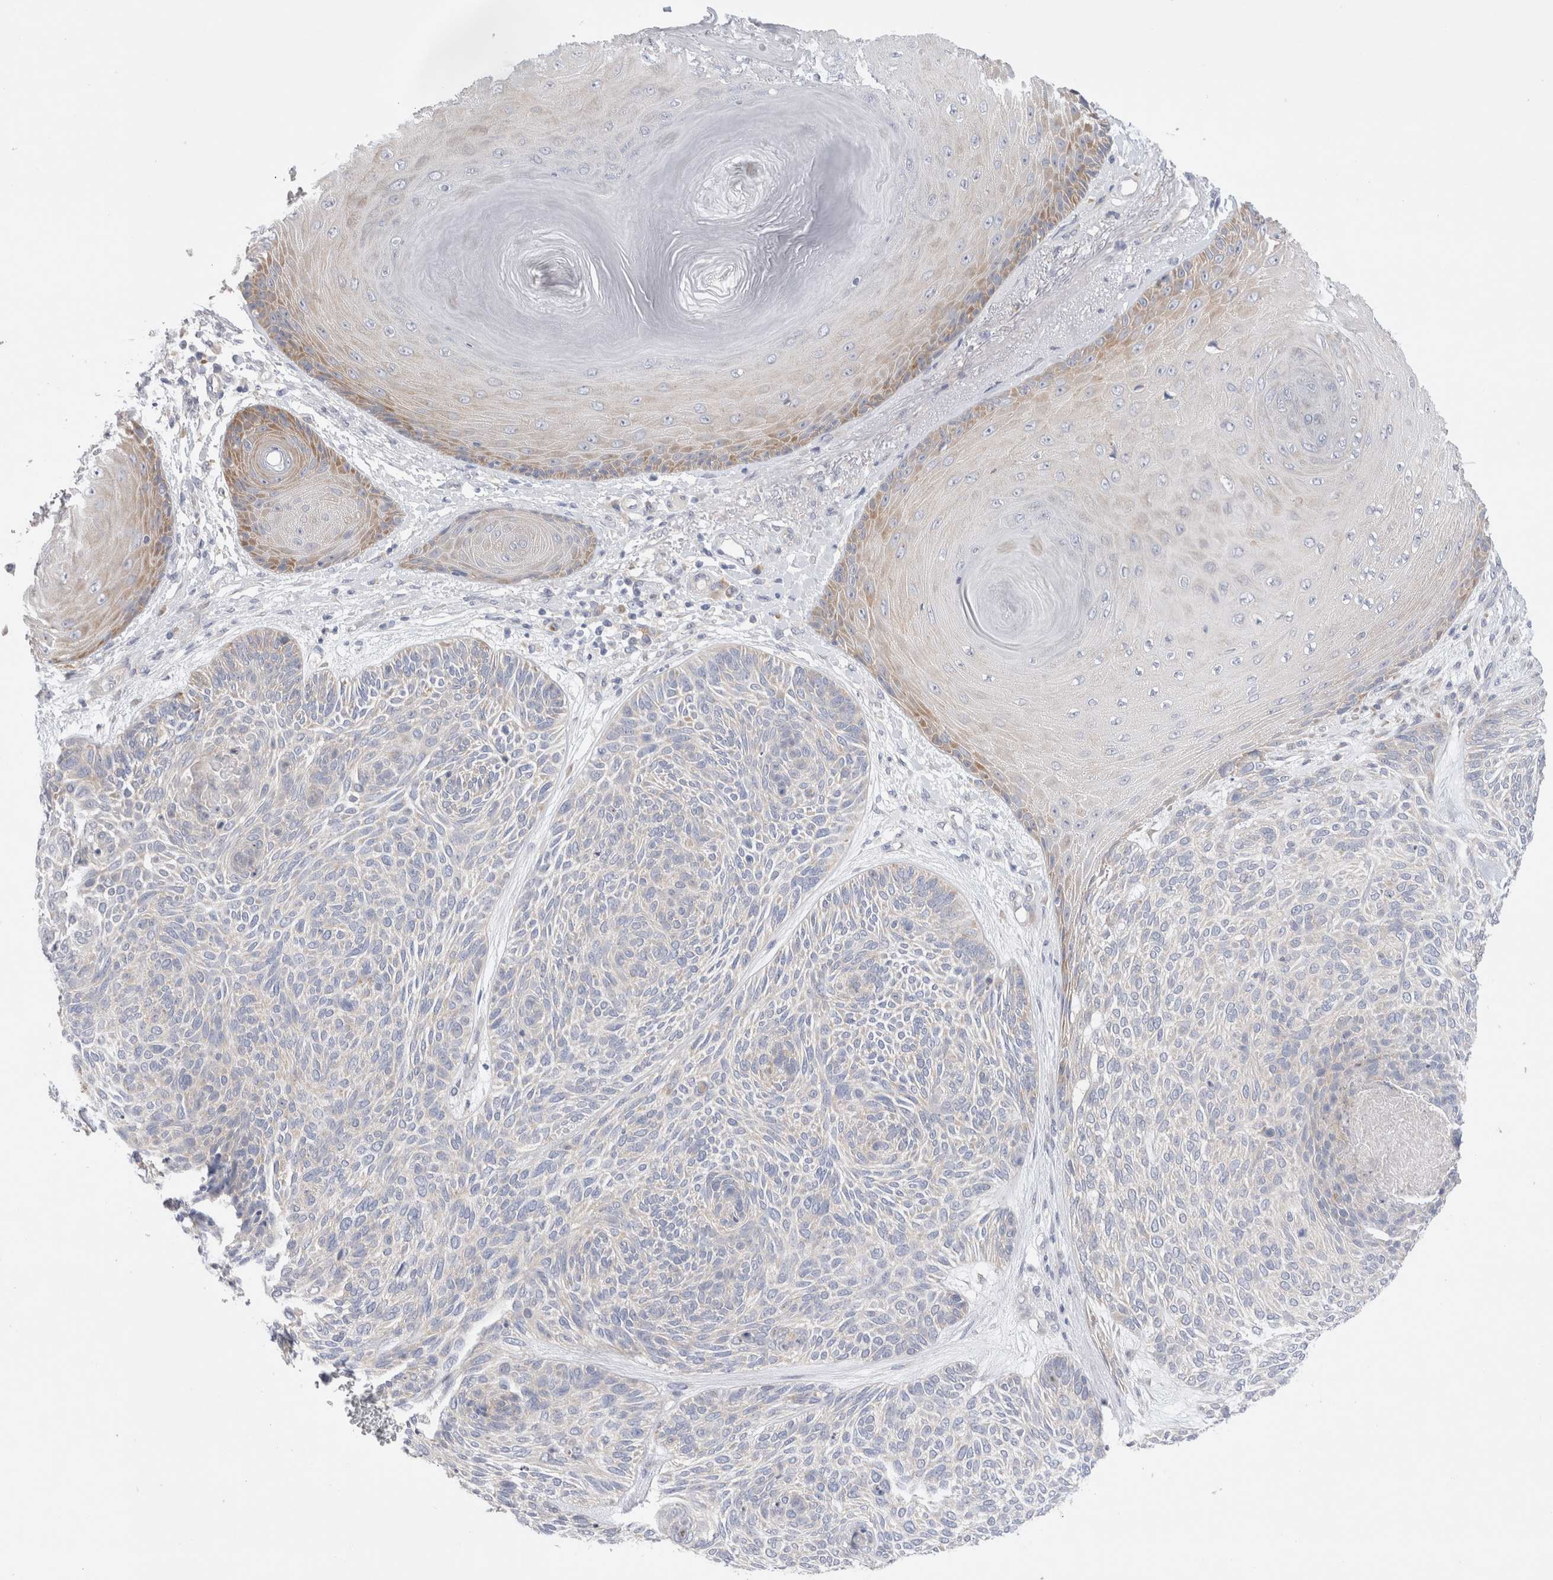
{"staining": {"intensity": "negative", "quantity": "none", "location": "none"}, "tissue": "skin cancer", "cell_type": "Tumor cells", "image_type": "cancer", "snomed": [{"axis": "morphology", "description": "Basal cell carcinoma"}, {"axis": "topography", "description": "Skin"}], "caption": "Immunohistochemistry of skin basal cell carcinoma demonstrates no positivity in tumor cells.", "gene": "RBM12B", "patient": {"sex": "male", "age": 55}}